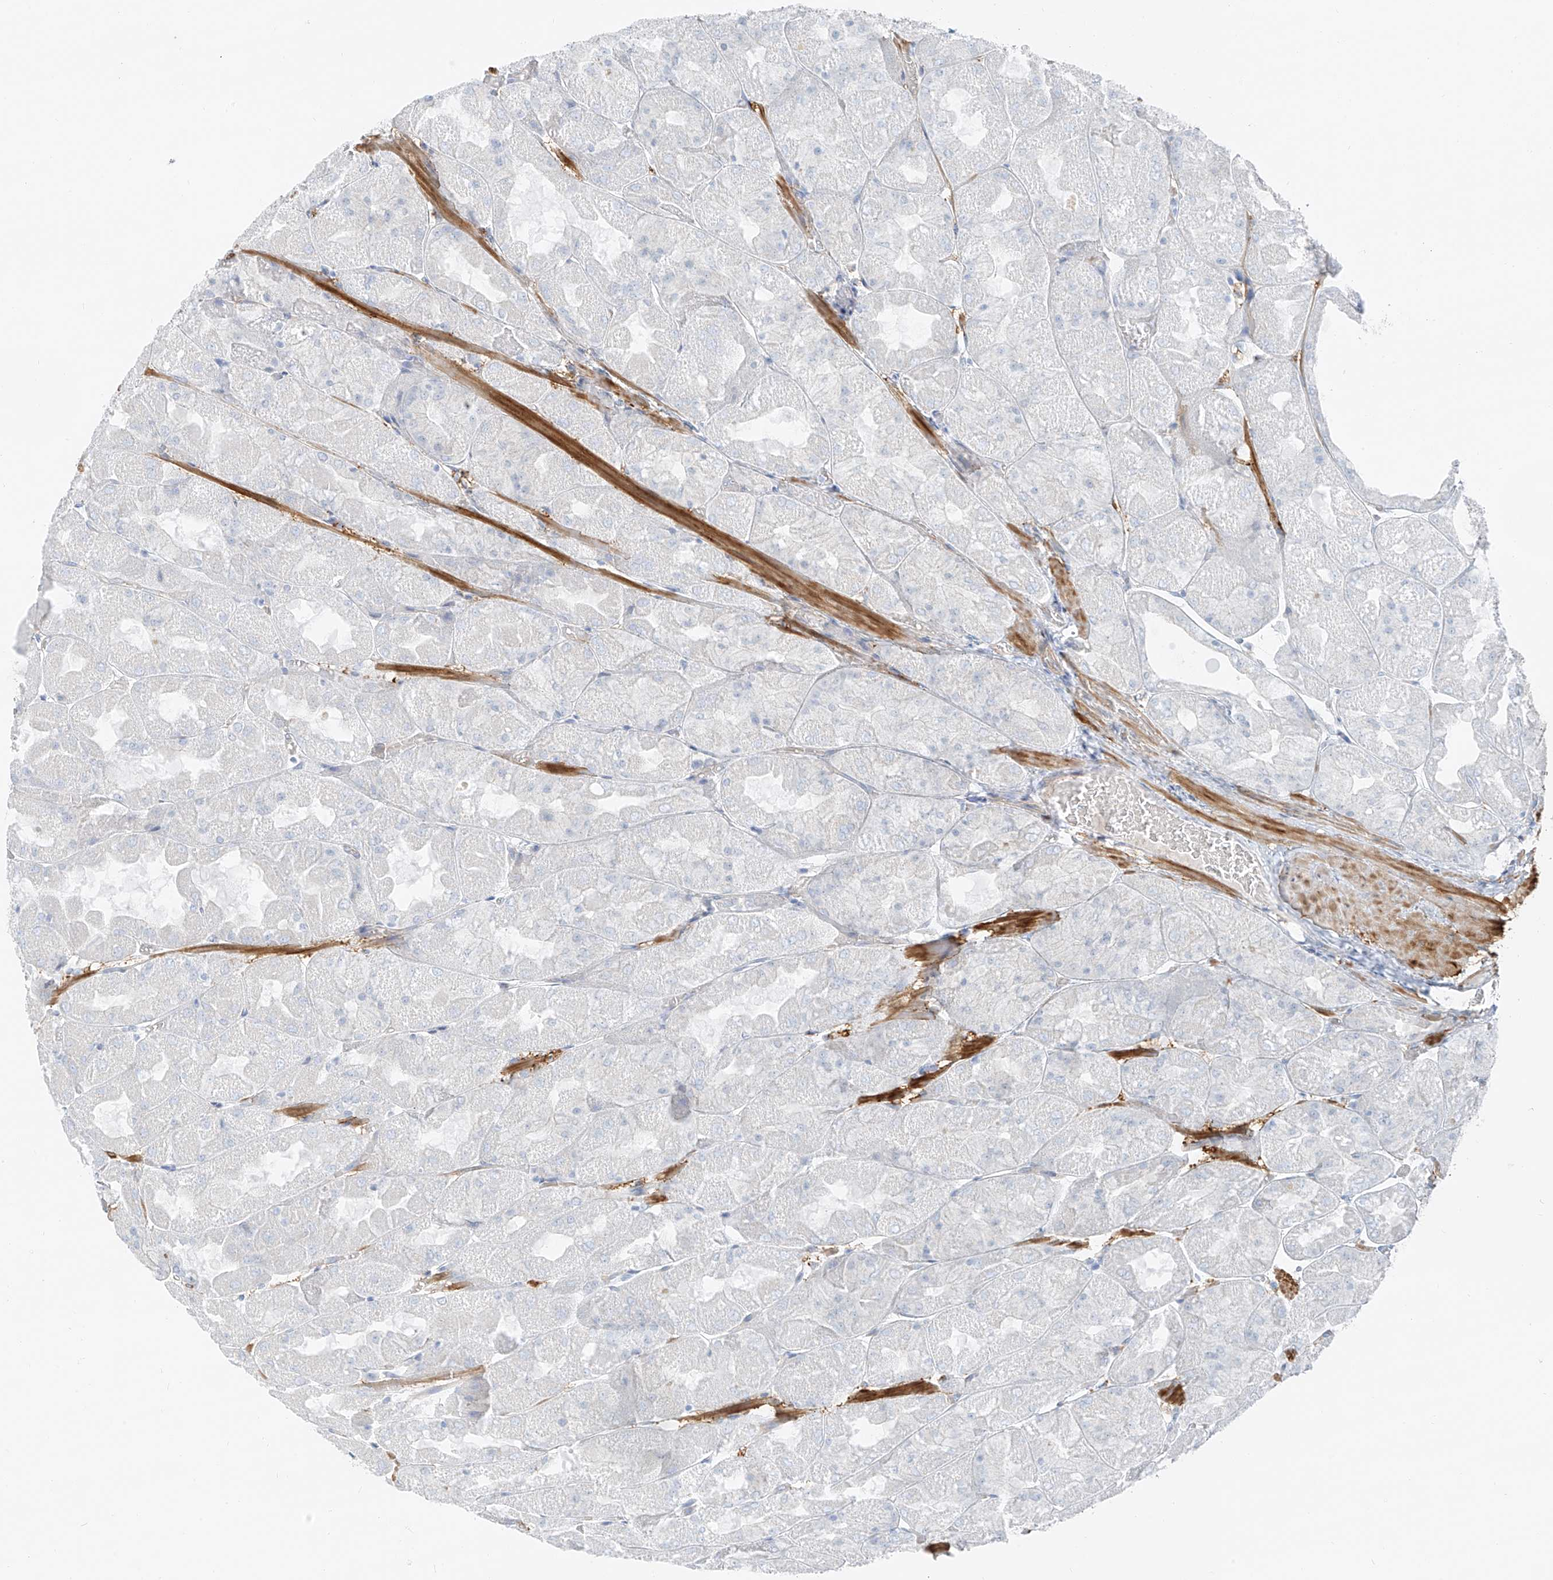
{"staining": {"intensity": "weak", "quantity": "<25%", "location": "cytoplasmic/membranous"}, "tissue": "stomach", "cell_type": "Glandular cells", "image_type": "normal", "snomed": [{"axis": "morphology", "description": "Normal tissue, NOS"}, {"axis": "topography", "description": "Stomach"}], "caption": "A micrograph of human stomach is negative for staining in glandular cells. (DAB (3,3'-diaminobenzidine) immunohistochemistry, high magnification).", "gene": "SMCP", "patient": {"sex": "female", "age": 61}}